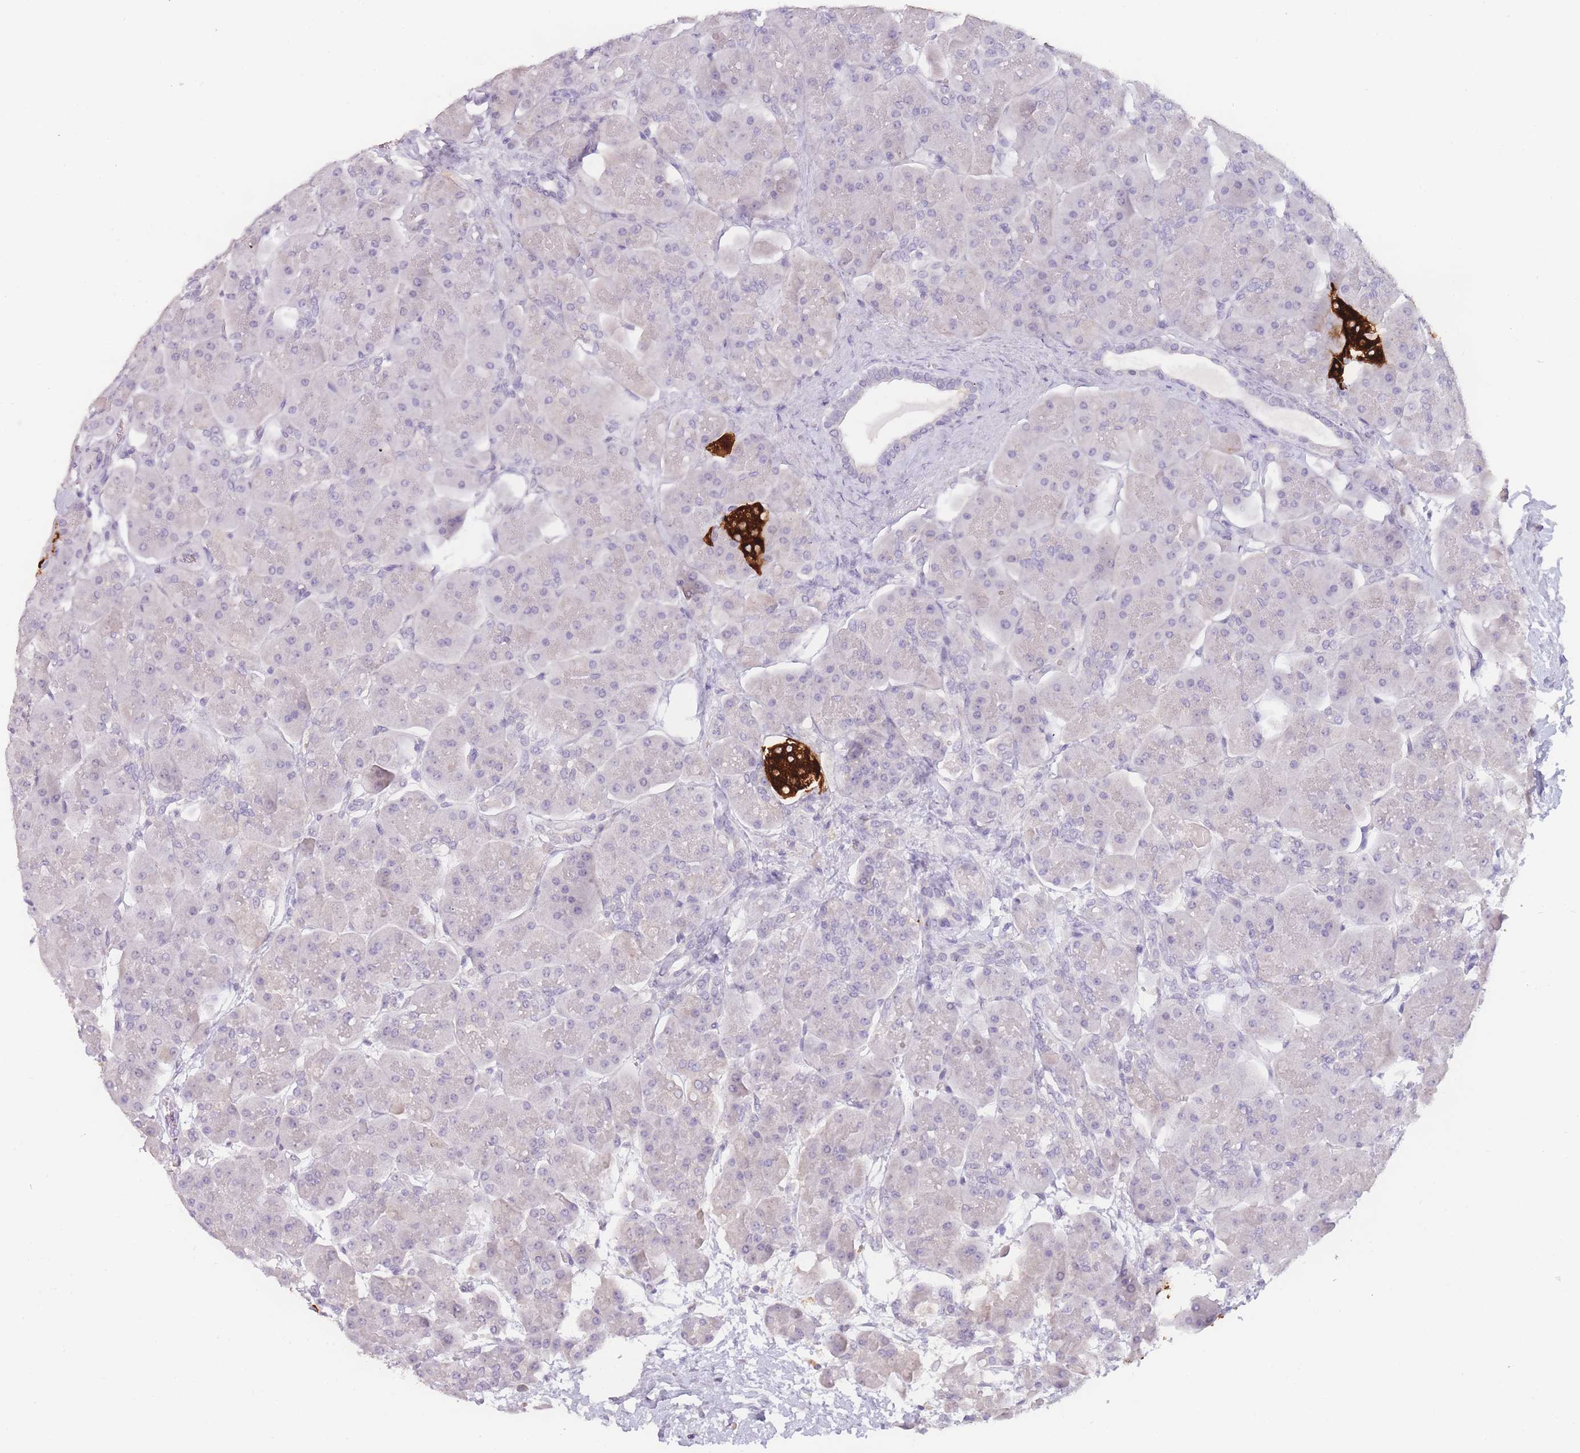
{"staining": {"intensity": "negative", "quantity": "none", "location": "none"}, "tissue": "pancreas", "cell_type": "Exocrine glandular cells", "image_type": "normal", "snomed": [{"axis": "morphology", "description": "Normal tissue, NOS"}, {"axis": "topography", "description": "Pancreas"}], "caption": "Photomicrograph shows no significant protein expression in exocrine glandular cells of benign pancreas.", "gene": "INS", "patient": {"sex": "male", "age": 66}}